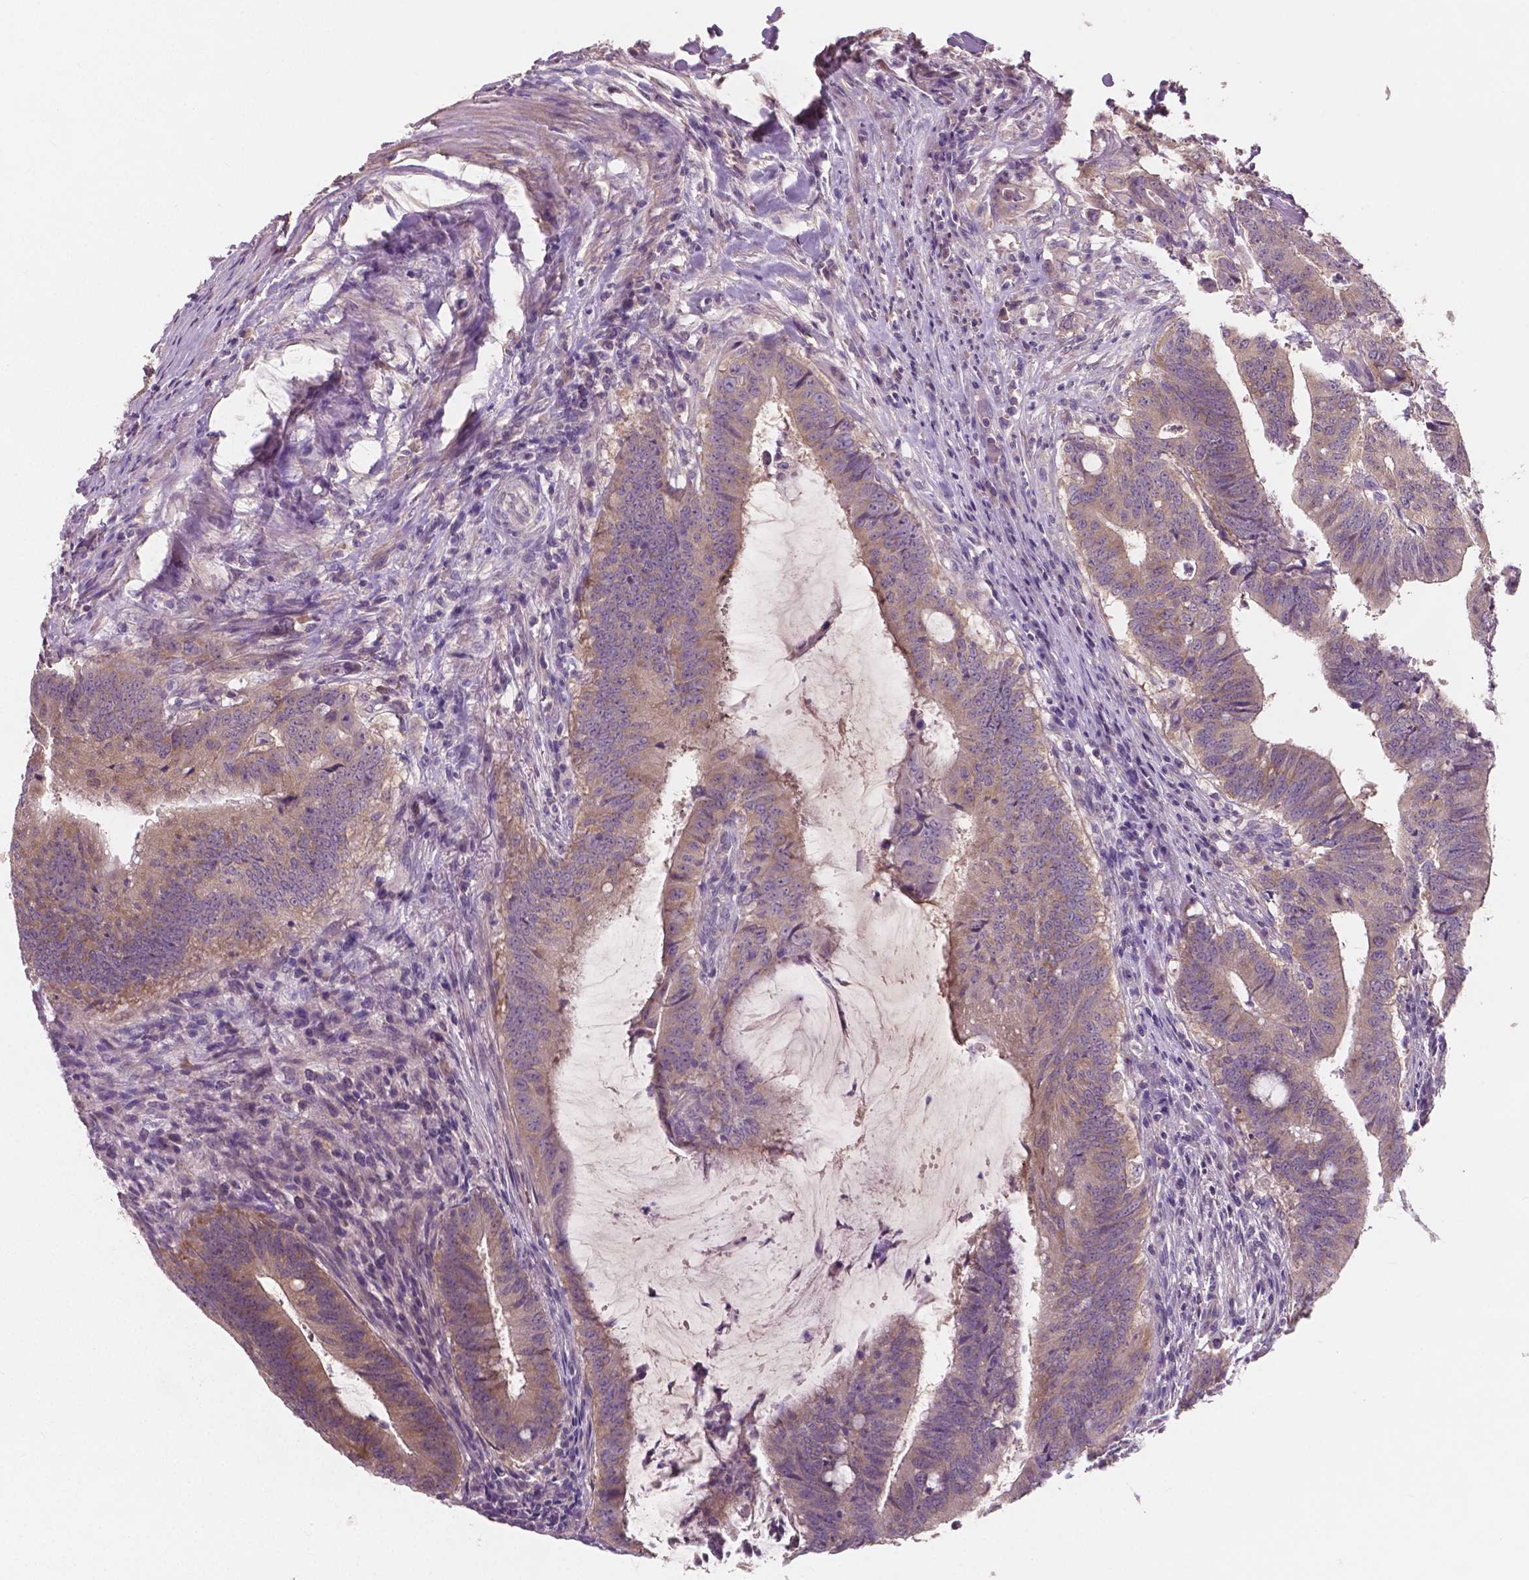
{"staining": {"intensity": "weak", "quantity": "25%-75%", "location": "cytoplasmic/membranous"}, "tissue": "colorectal cancer", "cell_type": "Tumor cells", "image_type": "cancer", "snomed": [{"axis": "morphology", "description": "Adenocarcinoma, NOS"}, {"axis": "topography", "description": "Colon"}], "caption": "Immunohistochemistry (DAB (3,3'-diaminobenzidine)) staining of human colorectal adenocarcinoma exhibits weak cytoplasmic/membranous protein expression in approximately 25%-75% of tumor cells.", "gene": "LSM14B", "patient": {"sex": "female", "age": 43}}